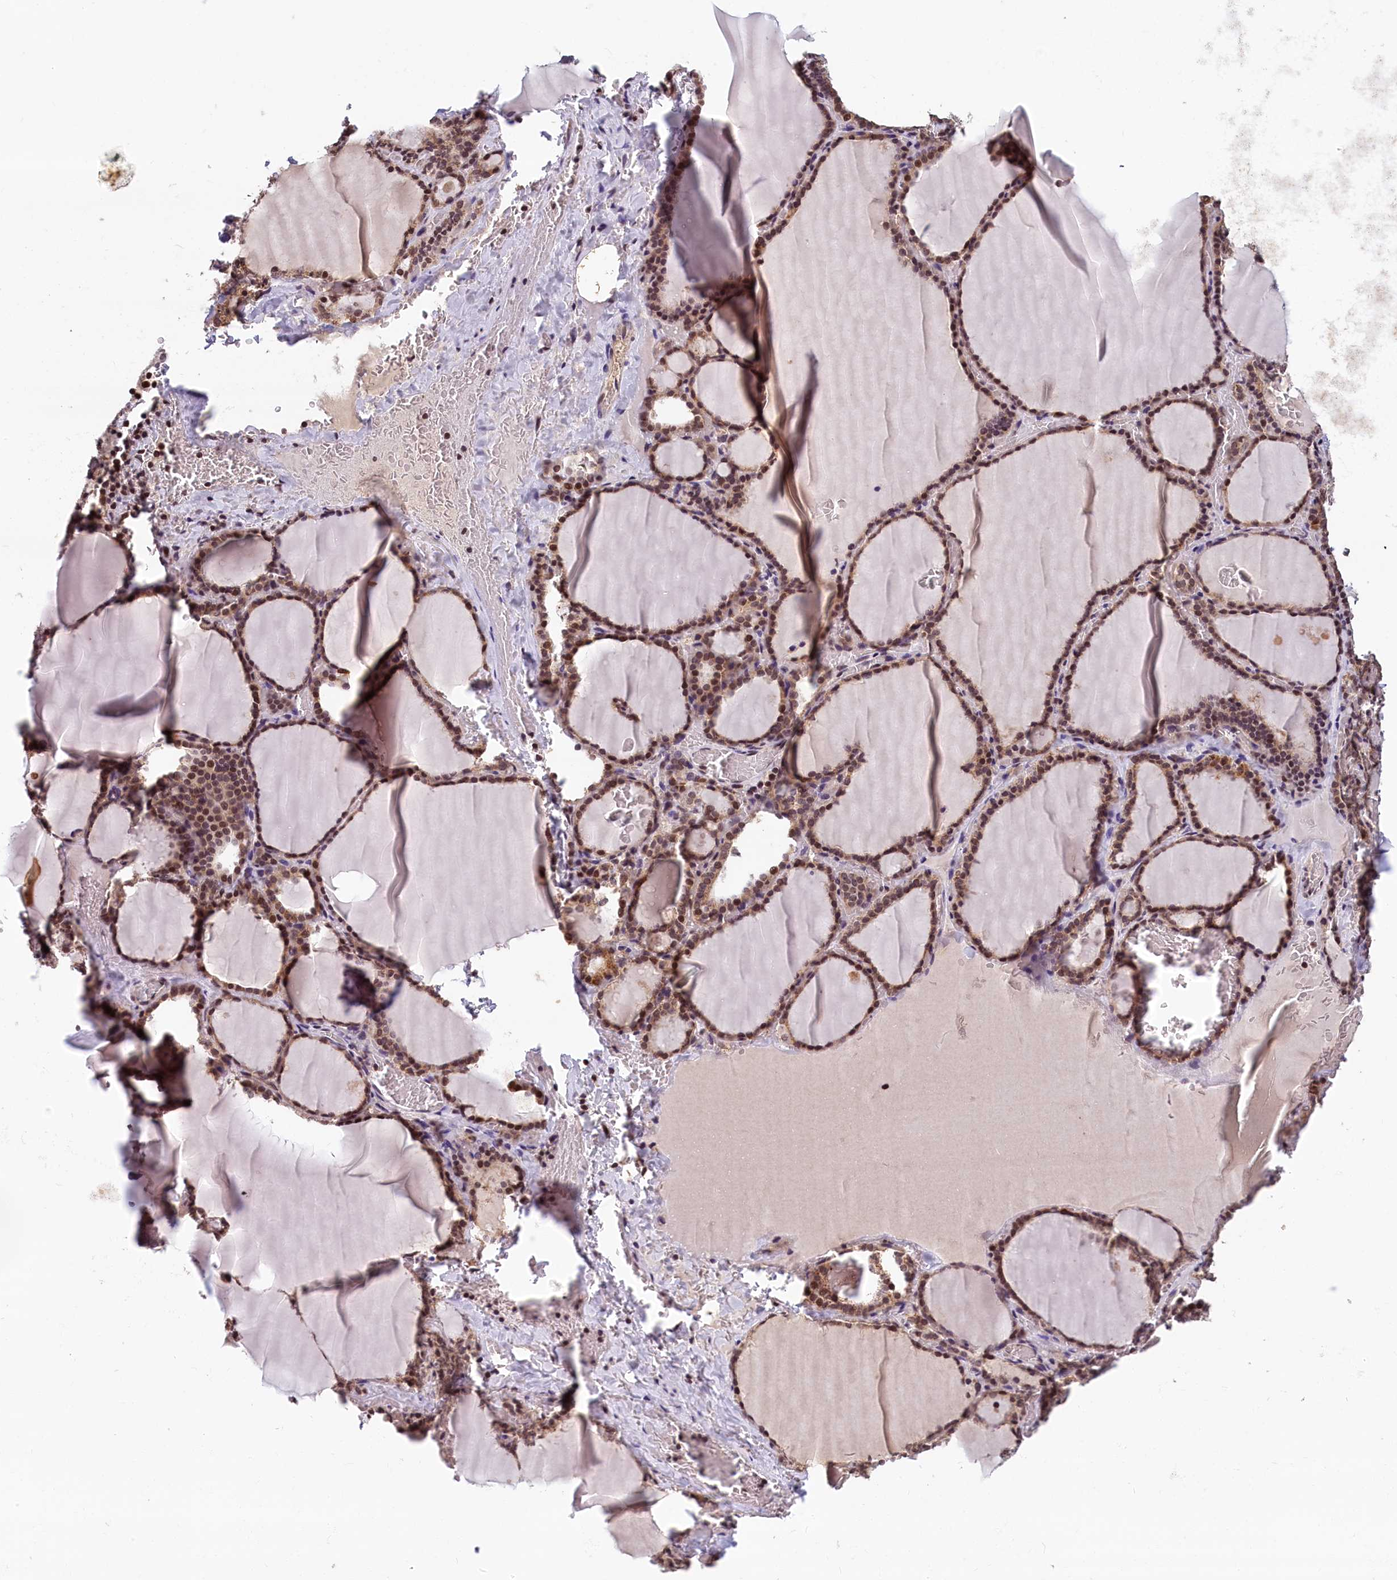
{"staining": {"intensity": "moderate", "quantity": ">75%", "location": "cytoplasmic/membranous,nuclear"}, "tissue": "thyroid gland", "cell_type": "Glandular cells", "image_type": "normal", "snomed": [{"axis": "morphology", "description": "Normal tissue, NOS"}, {"axis": "topography", "description": "Thyroid gland"}], "caption": "Normal thyroid gland demonstrates moderate cytoplasmic/membranous,nuclear expression in approximately >75% of glandular cells, visualized by immunohistochemistry. Using DAB (brown) and hematoxylin (blue) stains, captured at high magnification using brightfield microscopy.", "gene": "KCNK6", "patient": {"sex": "female", "age": 39}}